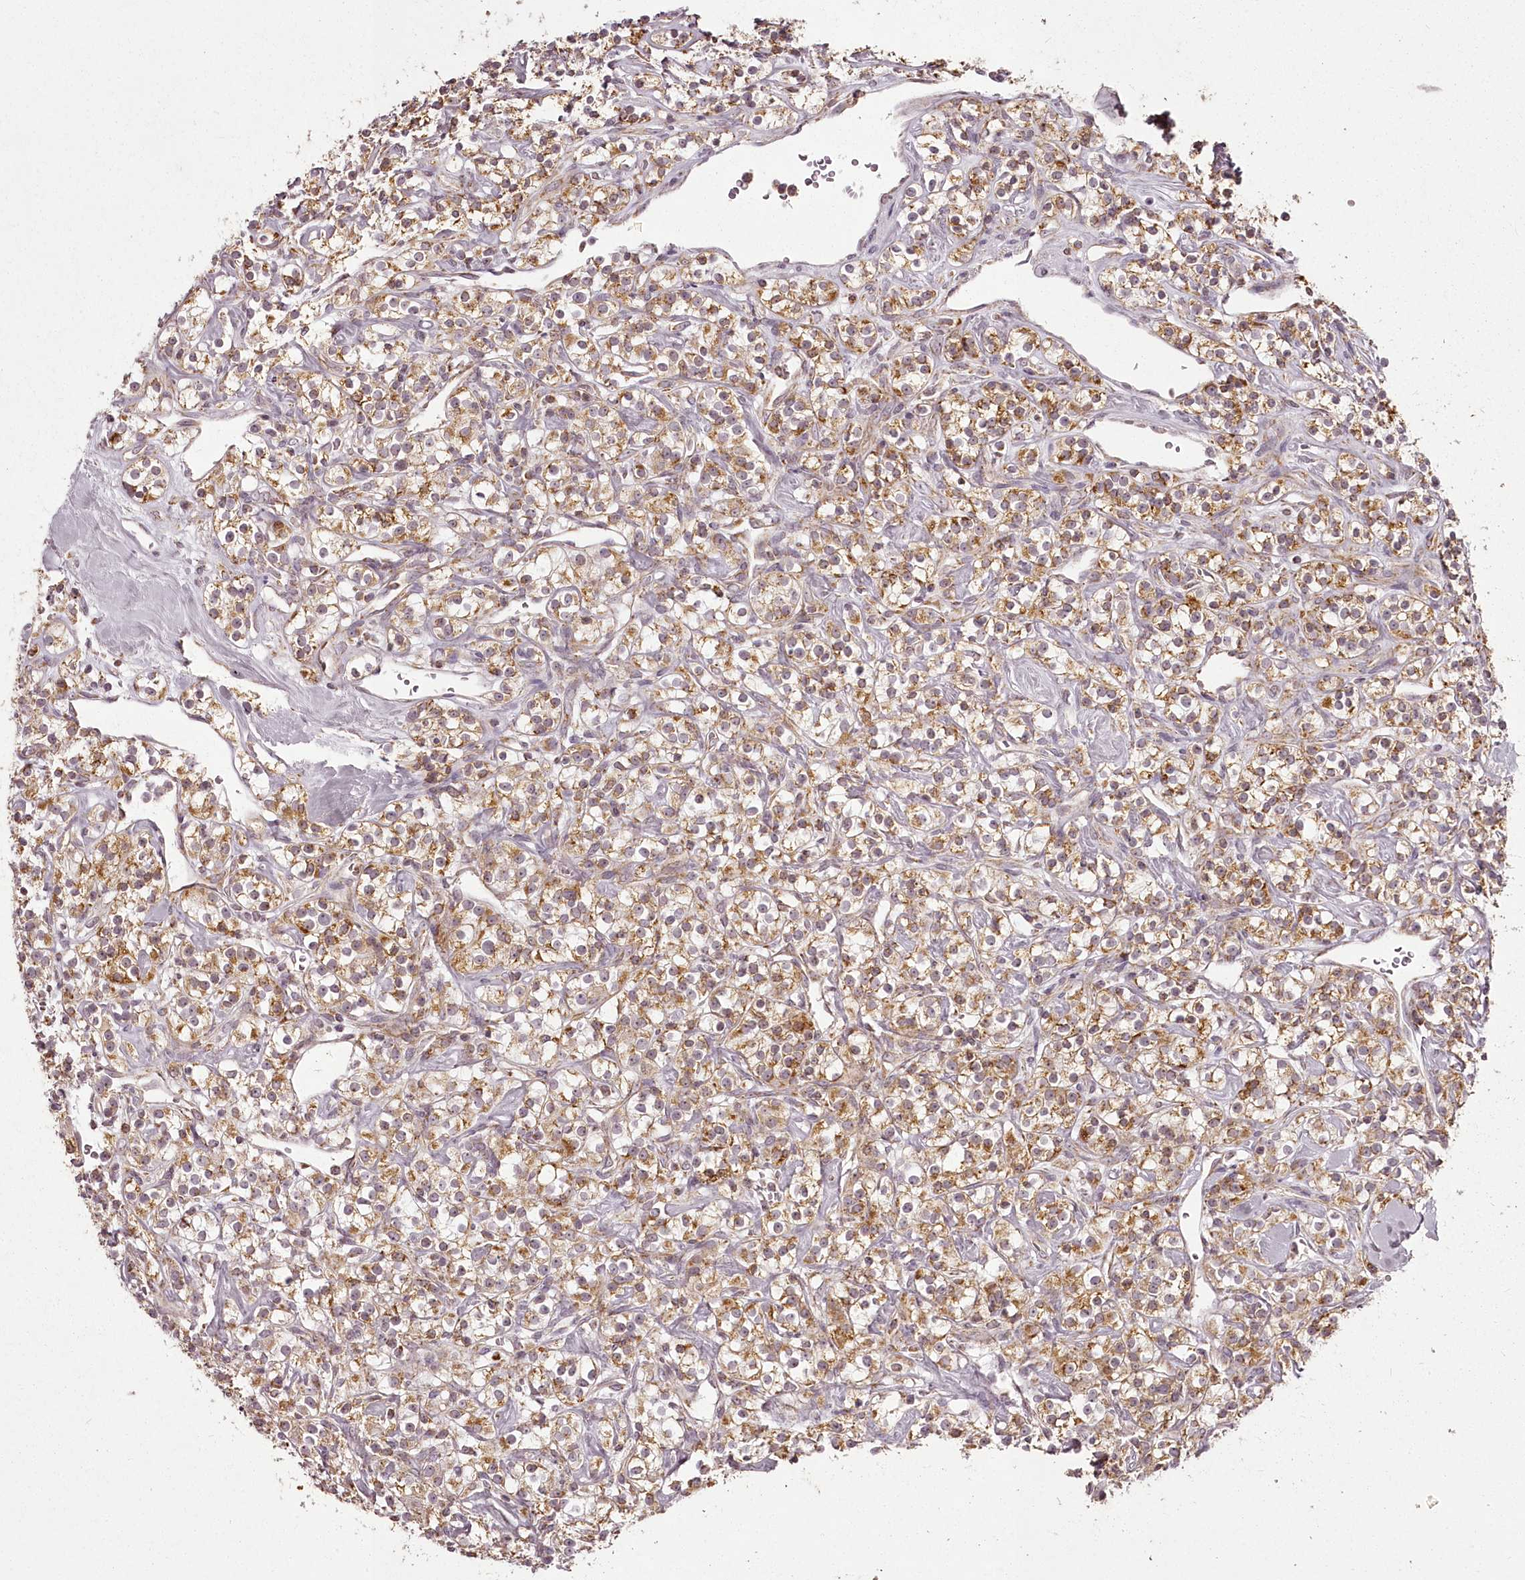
{"staining": {"intensity": "moderate", "quantity": ">75%", "location": "cytoplasmic/membranous"}, "tissue": "renal cancer", "cell_type": "Tumor cells", "image_type": "cancer", "snomed": [{"axis": "morphology", "description": "Adenocarcinoma, NOS"}, {"axis": "topography", "description": "Kidney"}], "caption": "Protein expression analysis of human renal cancer (adenocarcinoma) reveals moderate cytoplasmic/membranous staining in approximately >75% of tumor cells. (IHC, brightfield microscopy, high magnification).", "gene": "CHCHD2", "patient": {"sex": "male", "age": 77}}